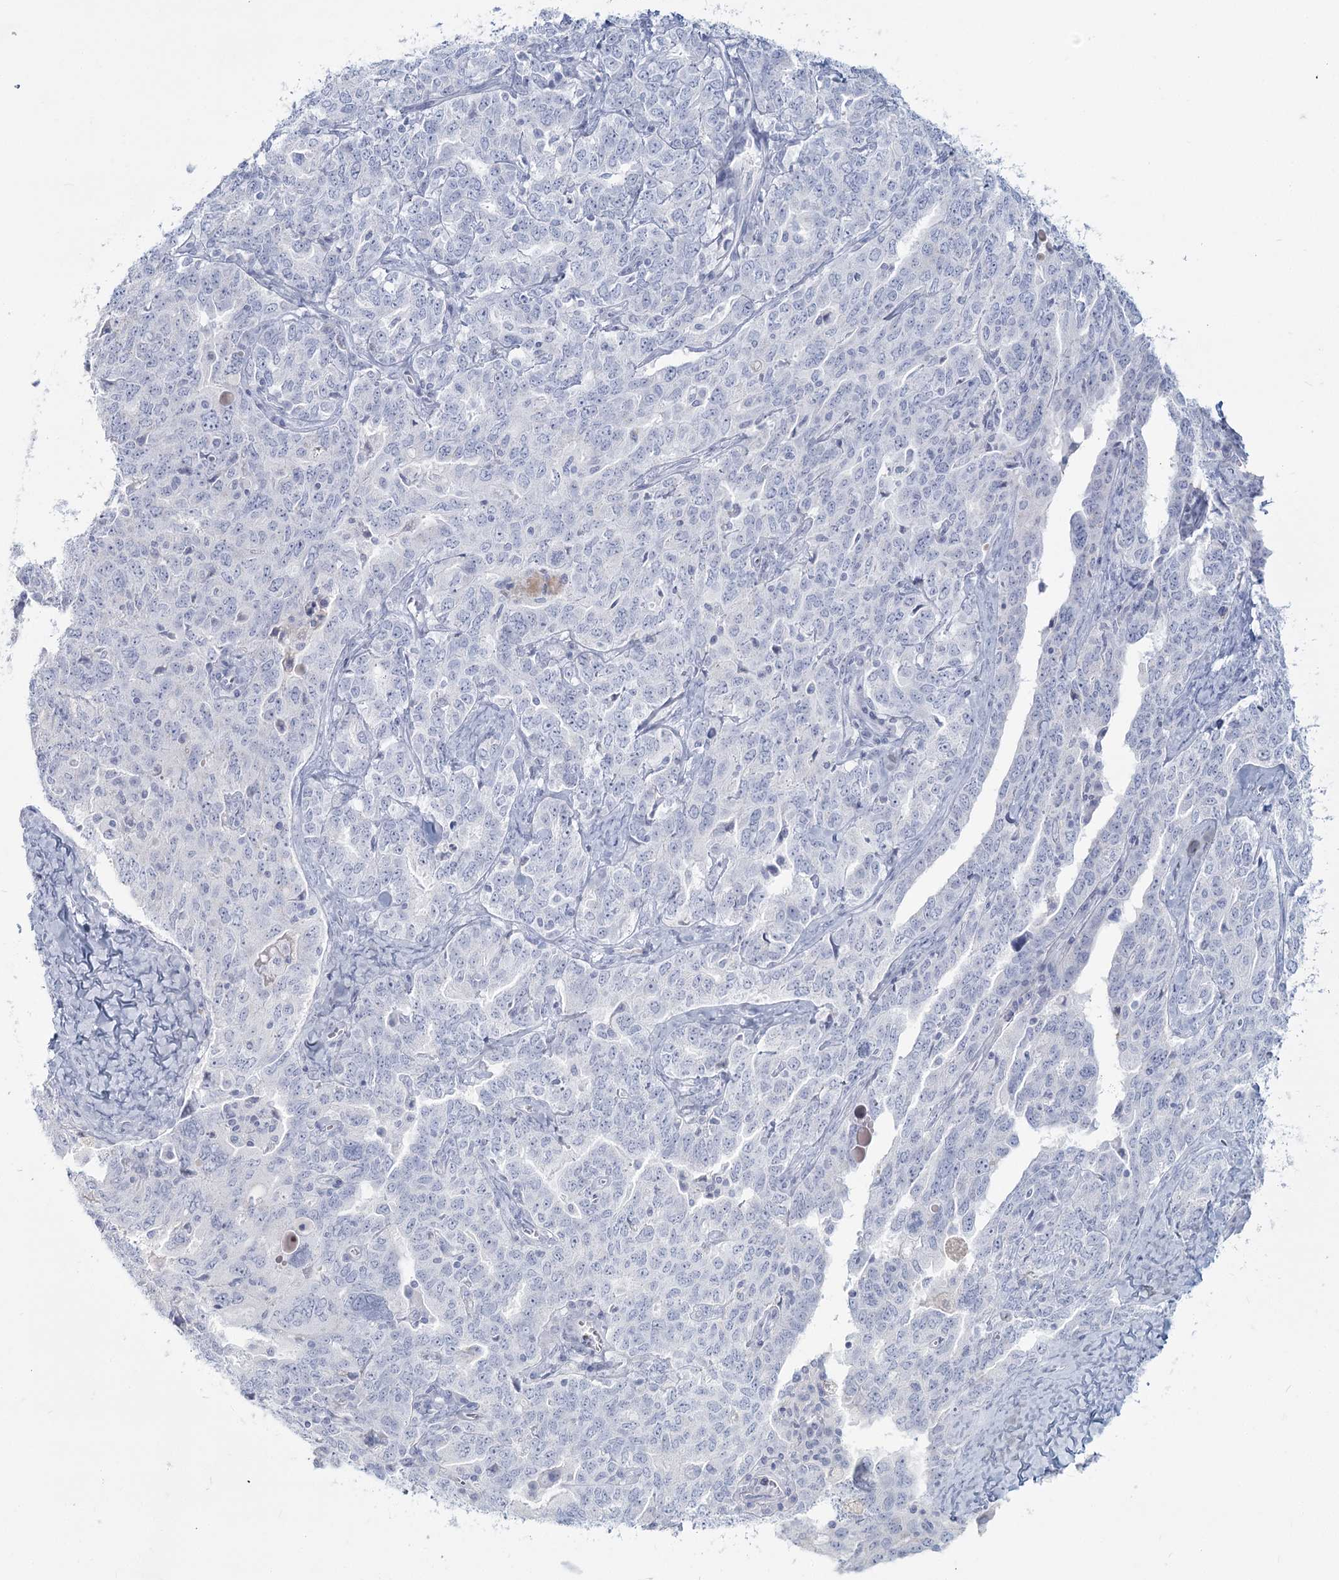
{"staining": {"intensity": "negative", "quantity": "none", "location": "none"}, "tissue": "ovarian cancer", "cell_type": "Tumor cells", "image_type": "cancer", "snomed": [{"axis": "morphology", "description": "Carcinoma, endometroid"}, {"axis": "topography", "description": "Ovary"}], "caption": "Immunohistochemistry photomicrograph of neoplastic tissue: human ovarian endometroid carcinoma stained with DAB (3,3'-diaminobenzidine) reveals no significant protein positivity in tumor cells.", "gene": "SLC6A19", "patient": {"sex": "female", "age": 62}}